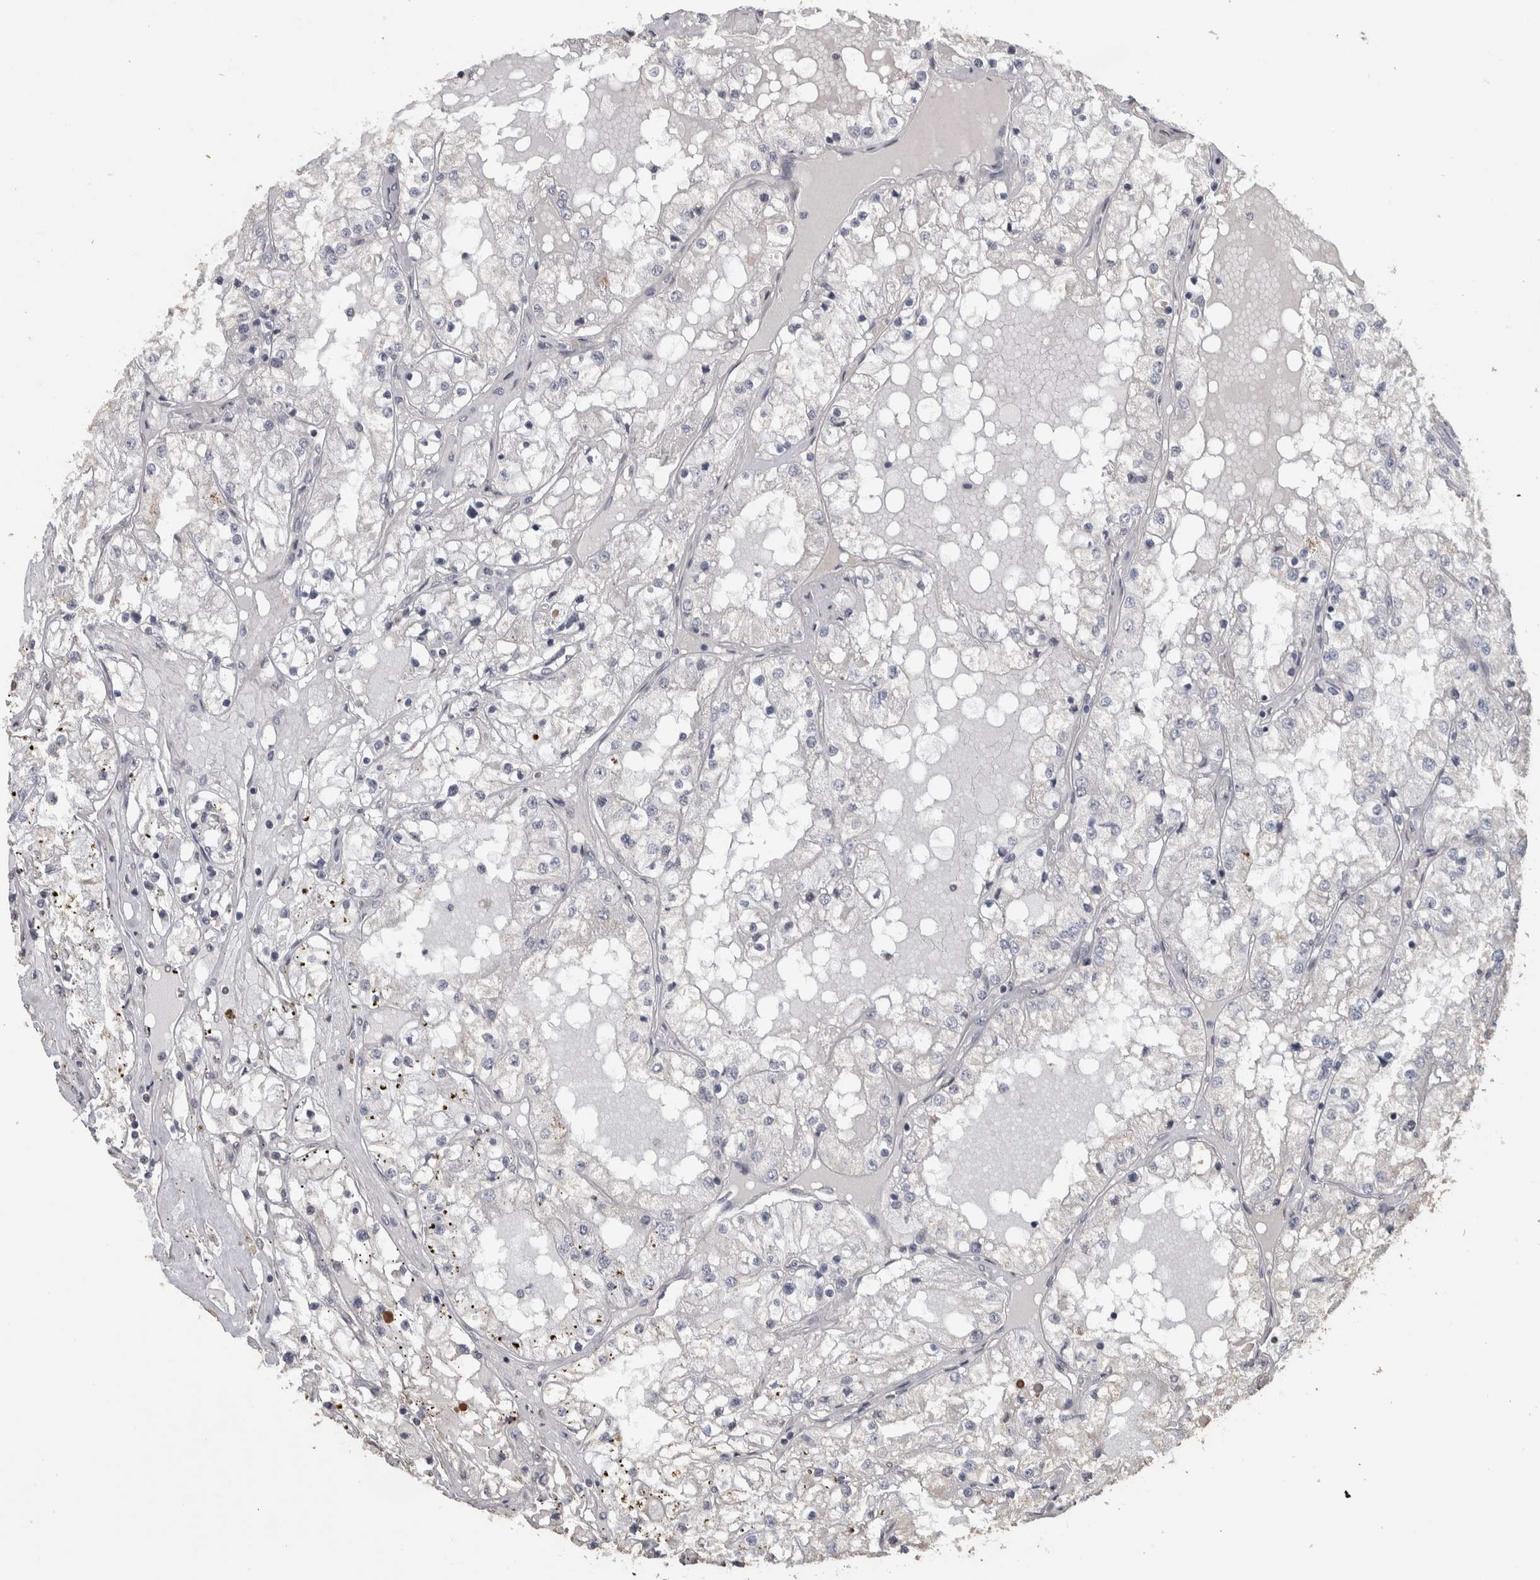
{"staining": {"intensity": "negative", "quantity": "none", "location": "none"}, "tissue": "renal cancer", "cell_type": "Tumor cells", "image_type": "cancer", "snomed": [{"axis": "morphology", "description": "Adenocarcinoma, NOS"}, {"axis": "topography", "description": "Kidney"}], "caption": "DAB (3,3'-diaminobenzidine) immunohistochemical staining of human adenocarcinoma (renal) exhibits no significant expression in tumor cells.", "gene": "NECAB1", "patient": {"sex": "male", "age": 68}}